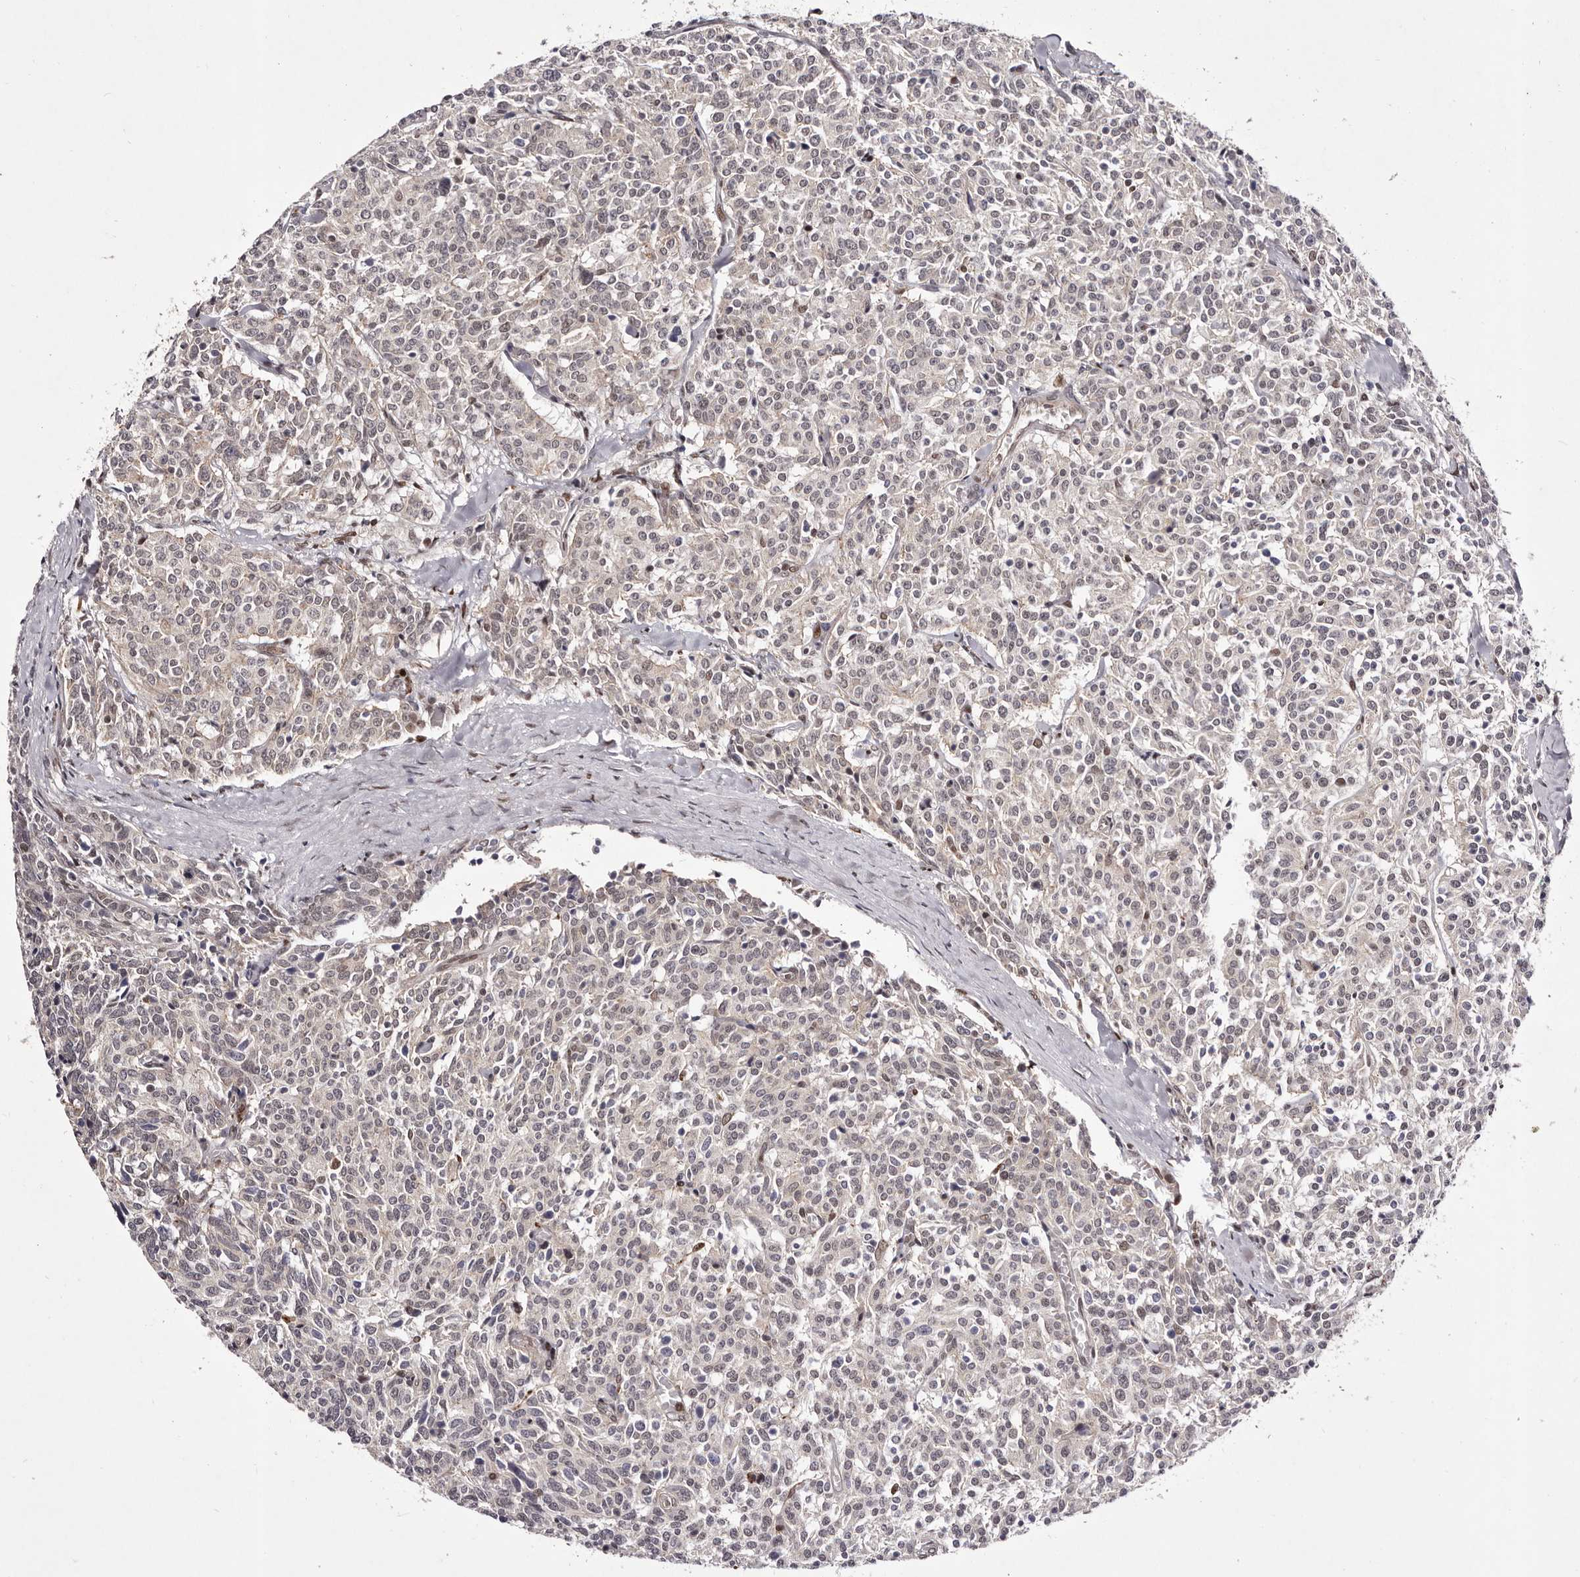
{"staining": {"intensity": "weak", "quantity": "<25%", "location": "cytoplasmic/membranous,nuclear"}, "tissue": "carcinoid", "cell_type": "Tumor cells", "image_type": "cancer", "snomed": [{"axis": "morphology", "description": "Carcinoid, malignant, NOS"}, {"axis": "topography", "description": "Lung"}], "caption": "The image demonstrates no significant expression in tumor cells of carcinoid.", "gene": "FBXO5", "patient": {"sex": "female", "age": 46}}